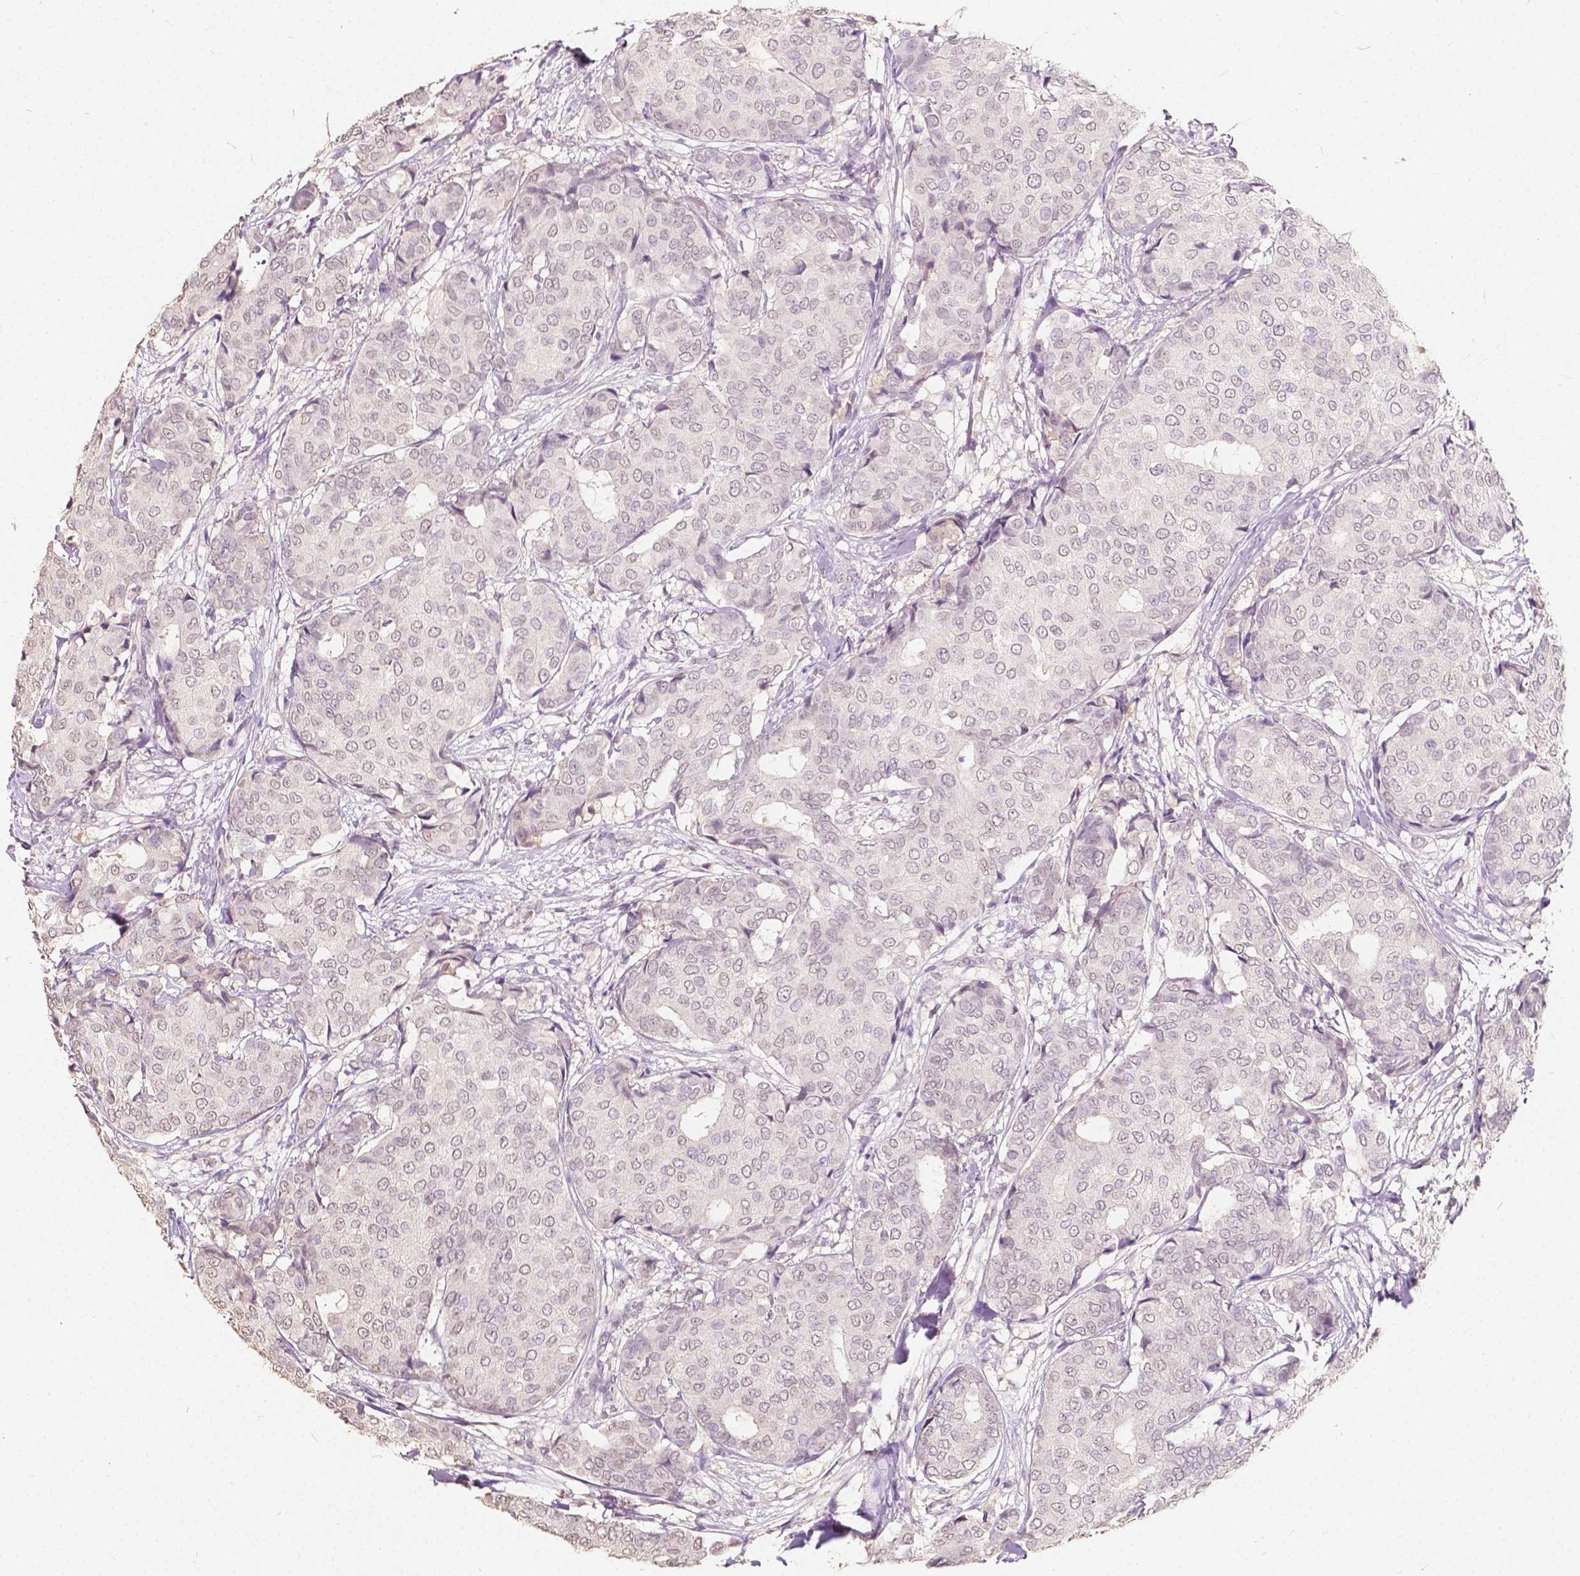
{"staining": {"intensity": "negative", "quantity": "none", "location": "none"}, "tissue": "breast cancer", "cell_type": "Tumor cells", "image_type": "cancer", "snomed": [{"axis": "morphology", "description": "Duct carcinoma"}, {"axis": "topography", "description": "Breast"}], "caption": "An immunohistochemistry (IHC) photomicrograph of breast invasive ductal carcinoma is shown. There is no staining in tumor cells of breast invasive ductal carcinoma.", "gene": "SOX15", "patient": {"sex": "female", "age": 75}}